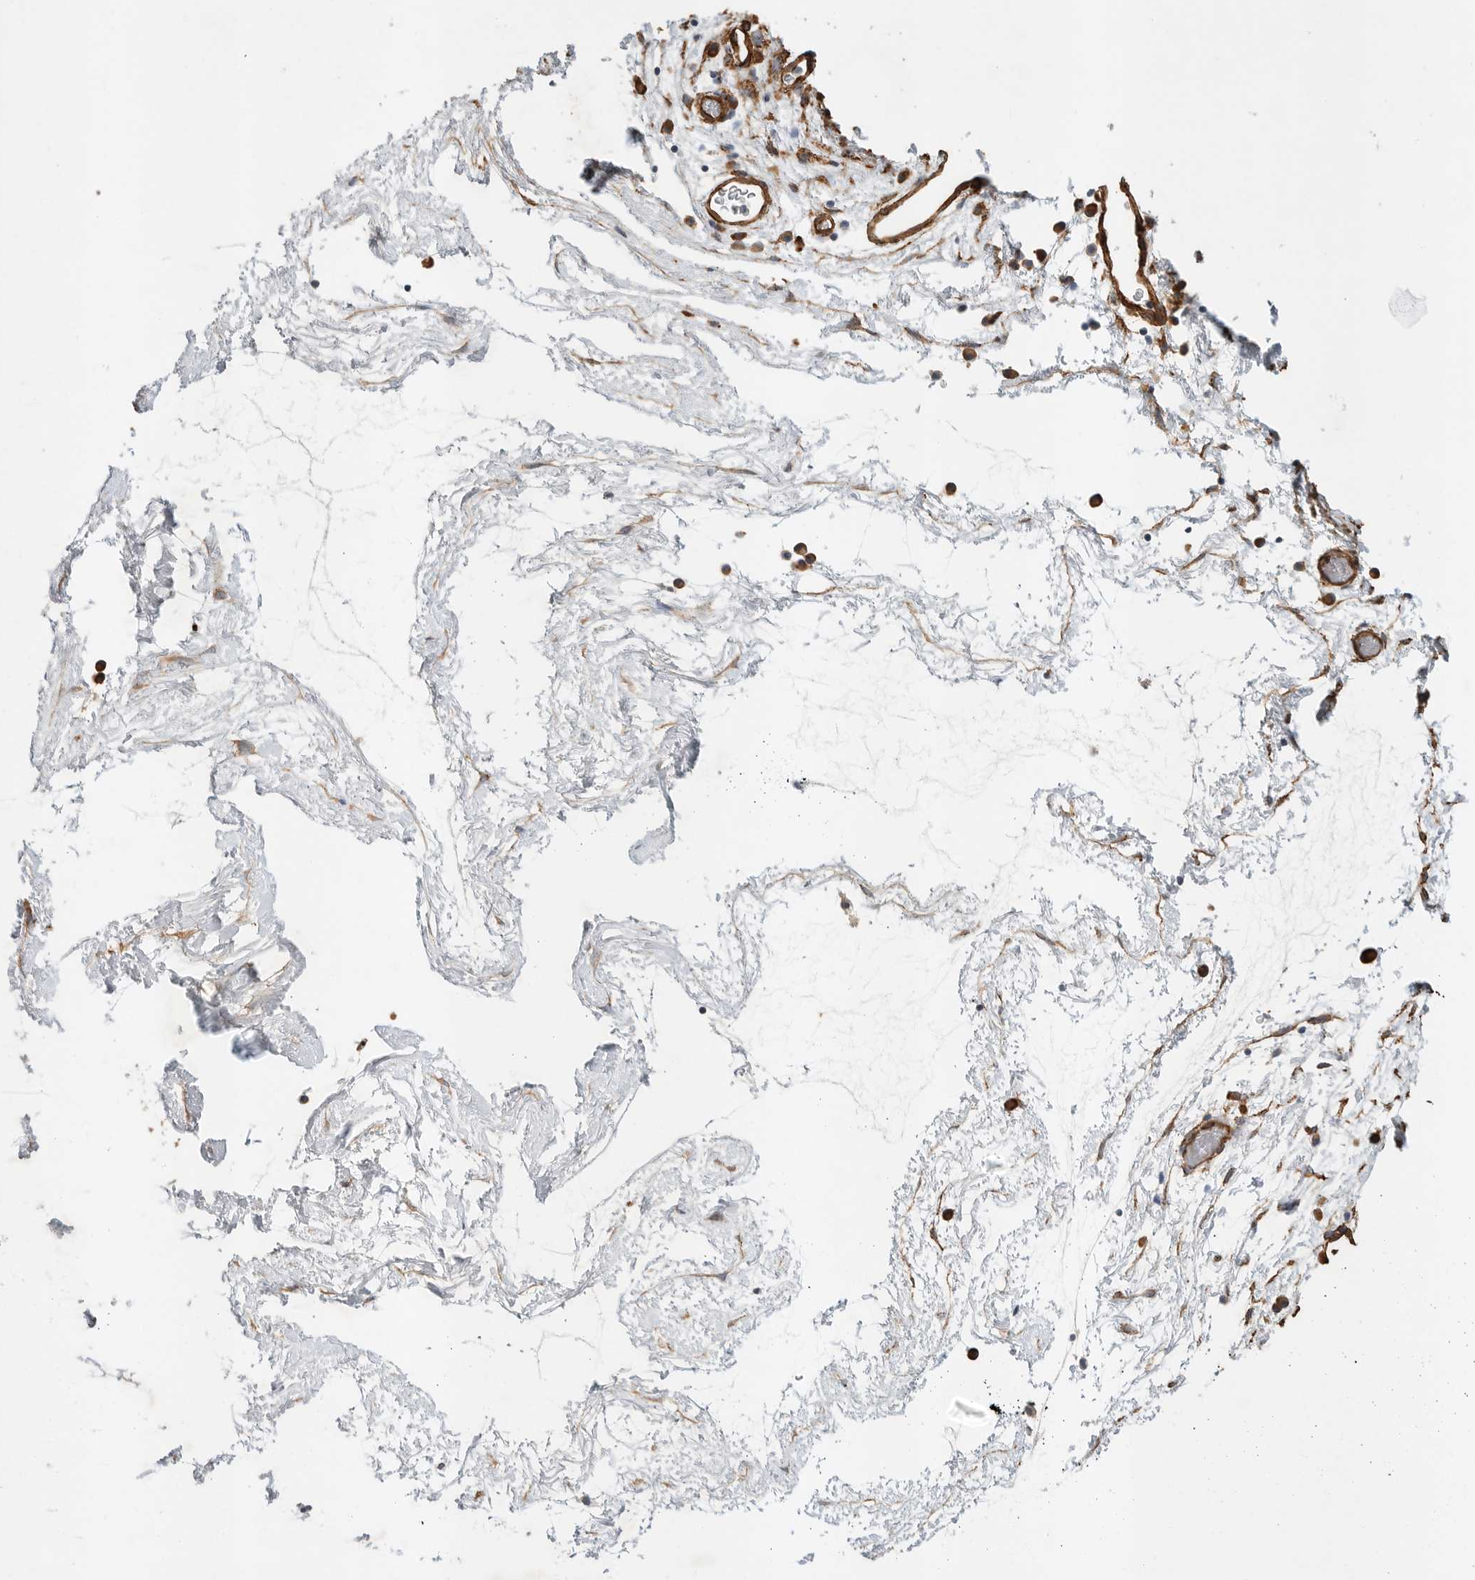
{"staining": {"intensity": "moderate", "quantity": "25%-75%", "location": "cytoplasmic/membranous"}, "tissue": "nasopharynx", "cell_type": "Respiratory epithelial cells", "image_type": "normal", "snomed": [{"axis": "morphology", "description": "Normal tissue, NOS"}, {"axis": "morphology", "description": "Inflammation, NOS"}, {"axis": "topography", "description": "Nasopharynx"}], "caption": "Moderate cytoplasmic/membranous staining is appreciated in approximately 25%-75% of respiratory epithelial cells in benign nasopharynx. (DAB = brown stain, brightfield microscopy at high magnification).", "gene": "JMJD4", "patient": {"sex": "male", "age": 48}}